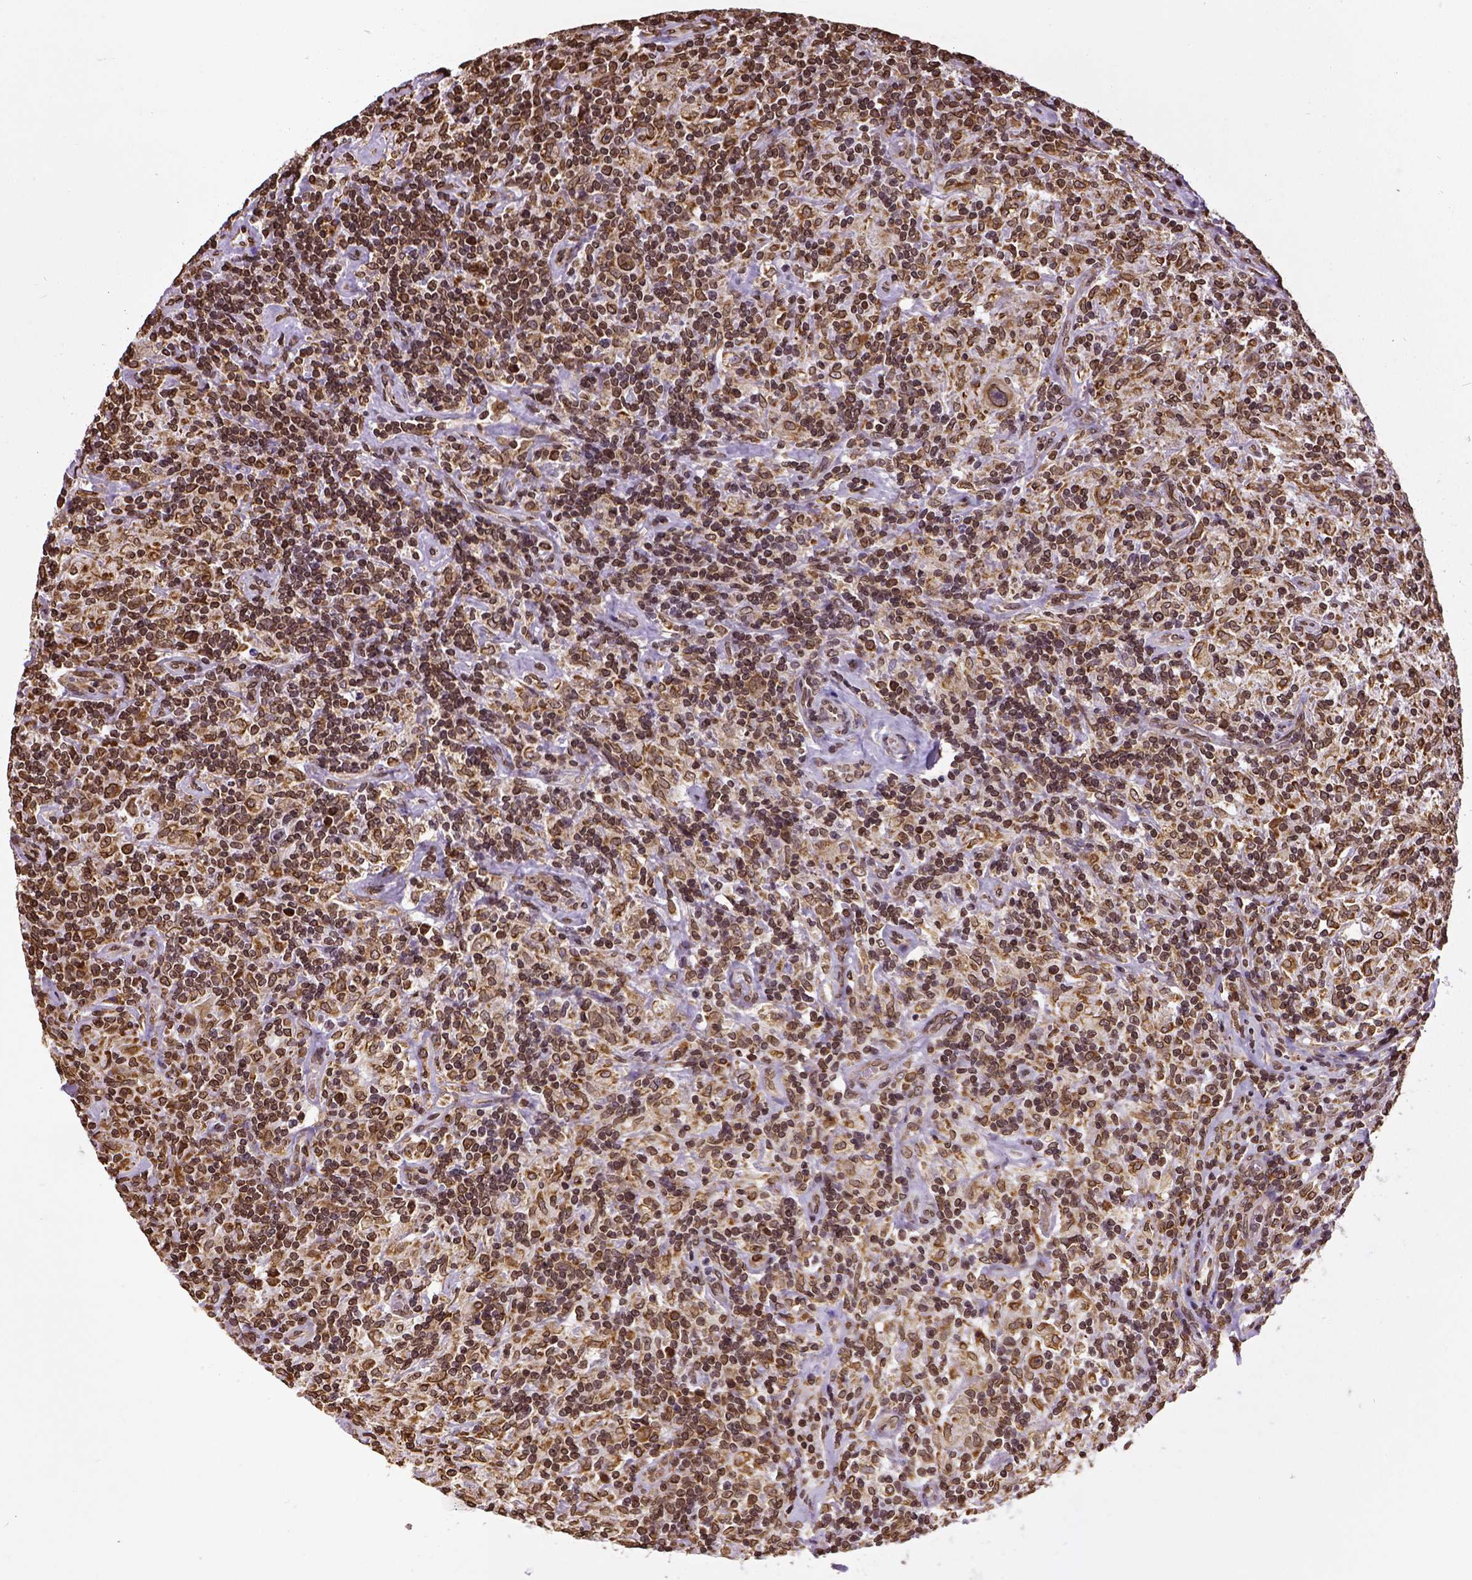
{"staining": {"intensity": "strong", "quantity": ">75%", "location": "cytoplasmic/membranous,nuclear"}, "tissue": "lymphoma", "cell_type": "Tumor cells", "image_type": "cancer", "snomed": [{"axis": "morphology", "description": "Hodgkin's disease, NOS"}, {"axis": "topography", "description": "Lymph node"}], "caption": "Immunohistochemistry (IHC) of human lymphoma reveals high levels of strong cytoplasmic/membranous and nuclear positivity in approximately >75% of tumor cells.", "gene": "MTDH", "patient": {"sex": "male", "age": 70}}